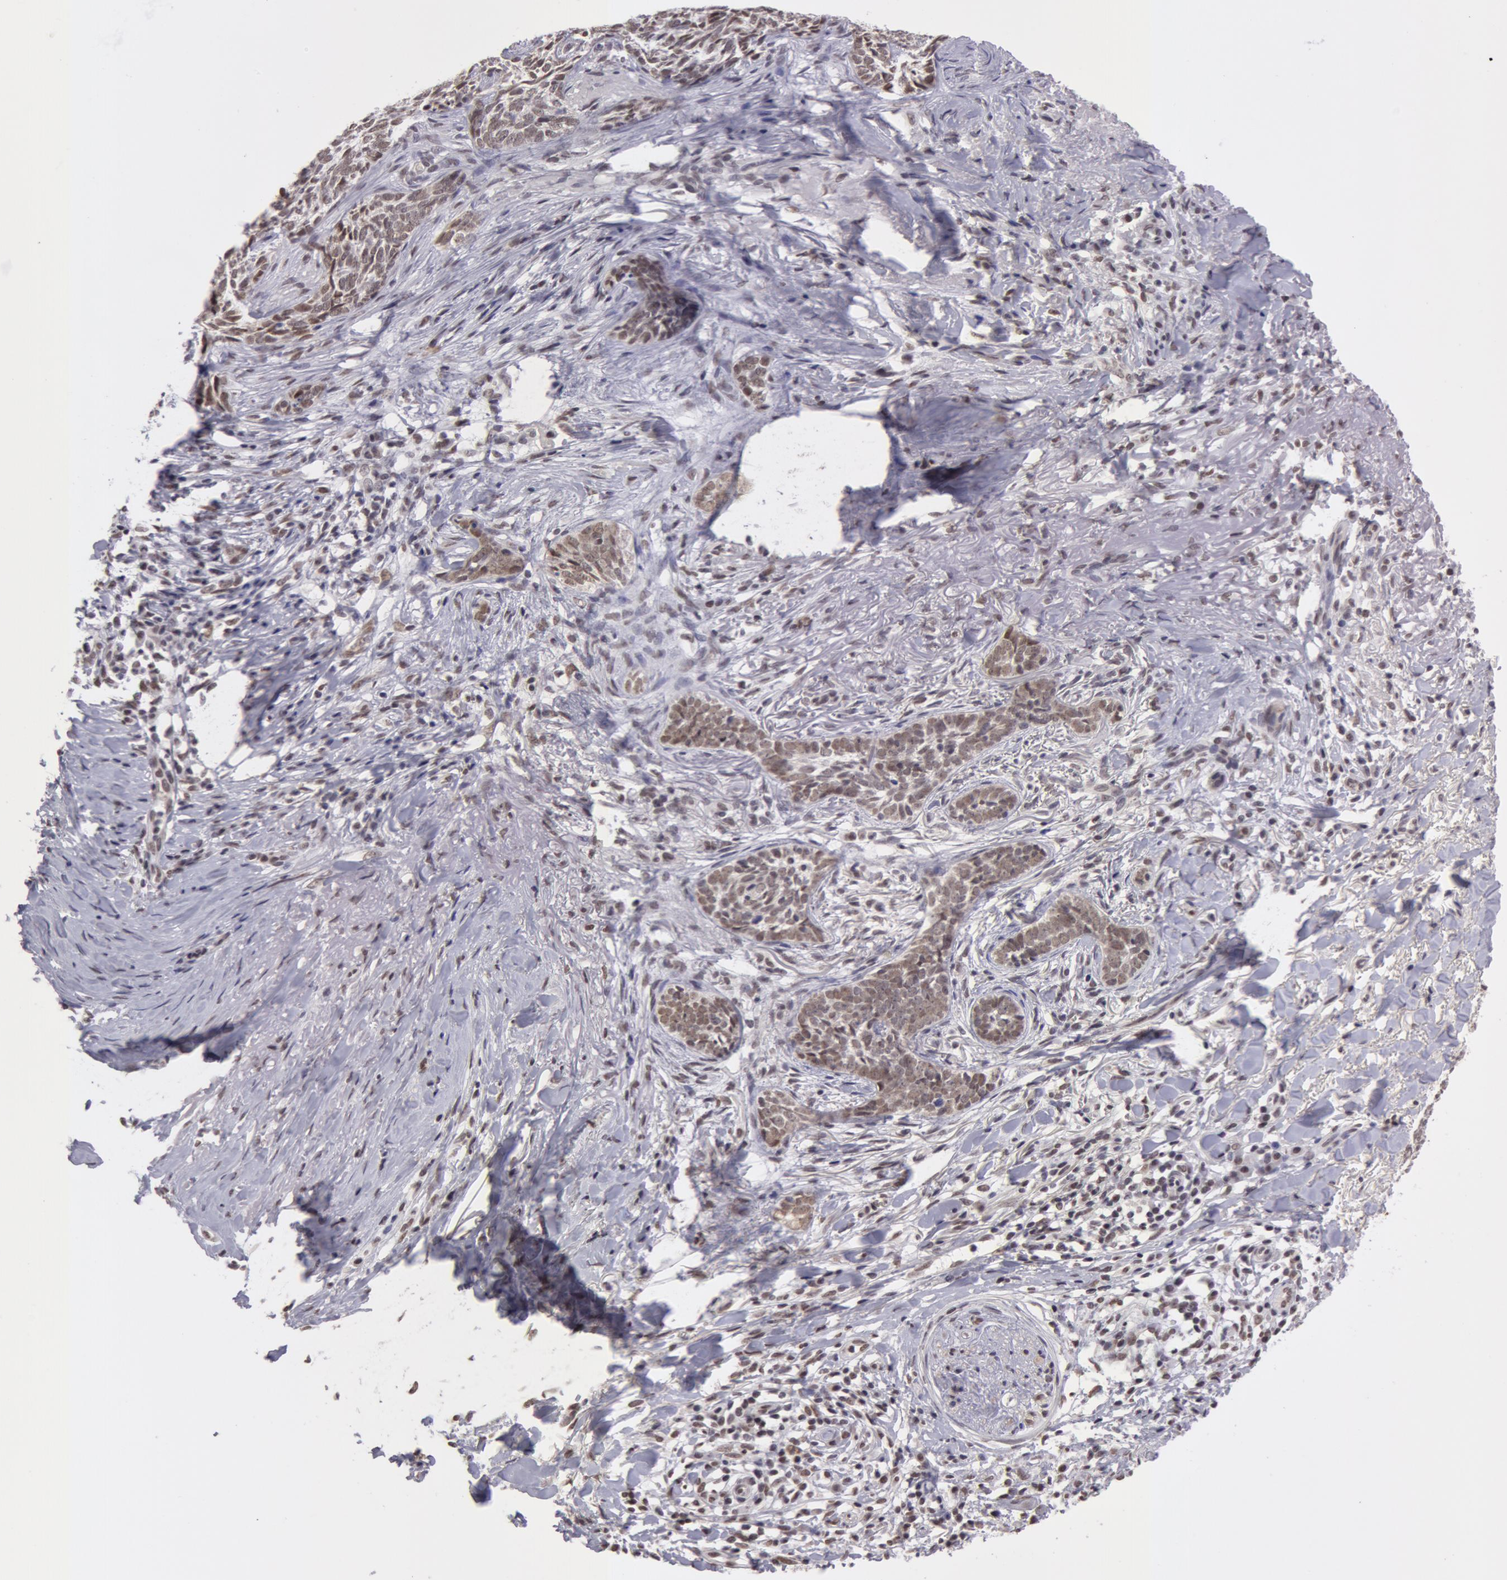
{"staining": {"intensity": "moderate", "quantity": "25%-75%", "location": "nuclear"}, "tissue": "skin cancer", "cell_type": "Tumor cells", "image_type": "cancer", "snomed": [{"axis": "morphology", "description": "Basal cell carcinoma"}, {"axis": "topography", "description": "Skin"}], "caption": "Tumor cells exhibit moderate nuclear staining in about 25%-75% of cells in skin basal cell carcinoma.", "gene": "VRTN", "patient": {"sex": "female", "age": 81}}